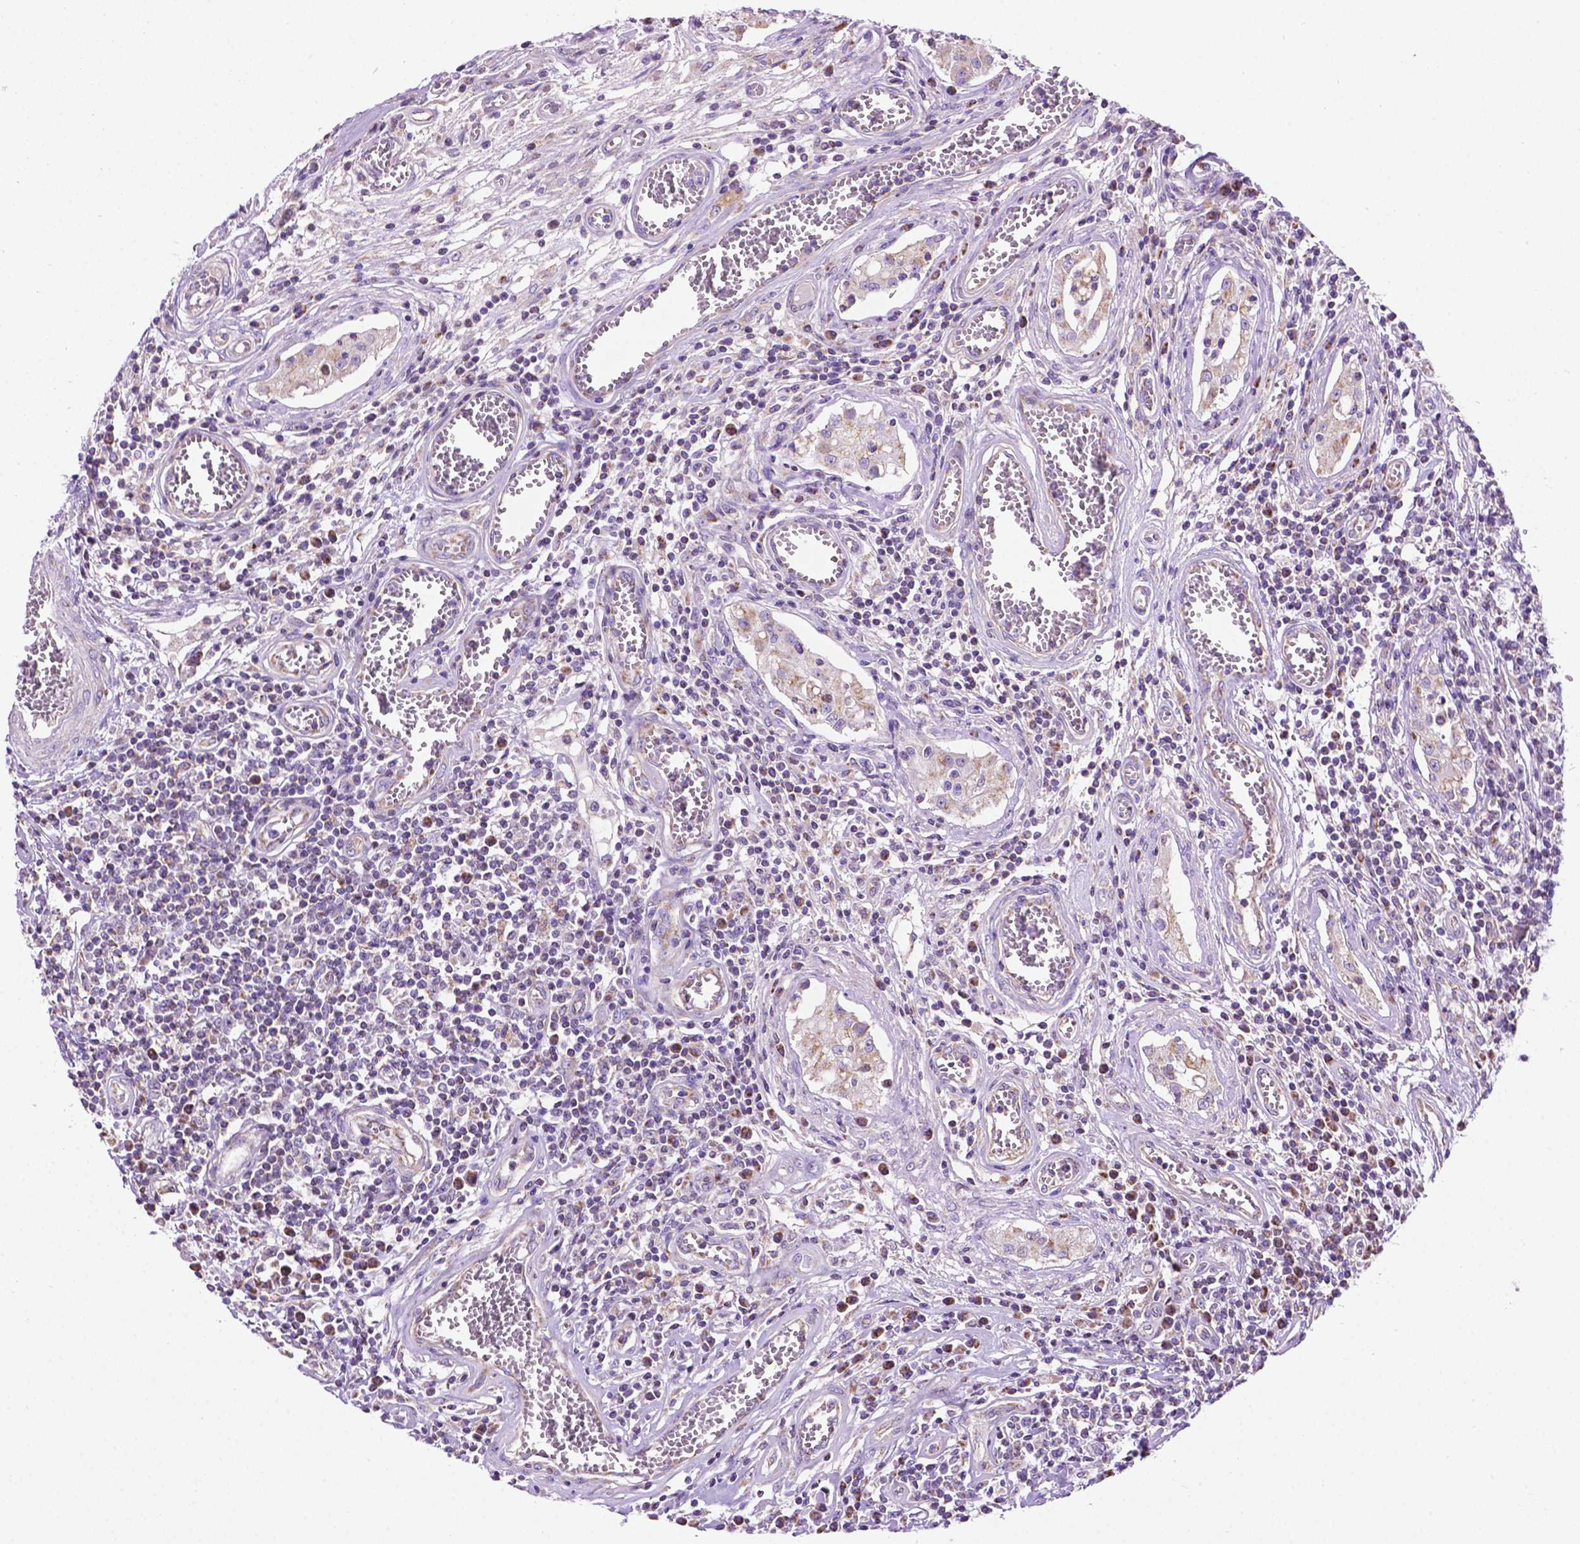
{"staining": {"intensity": "weak", "quantity": "25%-75%", "location": "cytoplasmic/membranous"}, "tissue": "testis cancer", "cell_type": "Tumor cells", "image_type": "cancer", "snomed": [{"axis": "morphology", "description": "Carcinoma, Embryonal, NOS"}, {"axis": "topography", "description": "Testis"}], "caption": "Immunohistochemistry photomicrograph of neoplastic tissue: human testis cancer (embryonal carcinoma) stained using immunohistochemistry exhibits low levels of weak protein expression localized specifically in the cytoplasmic/membranous of tumor cells, appearing as a cytoplasmic/membranous brown color.", "gene": "PHYHIP", "patient": {"sex": "male", "age": 36}}